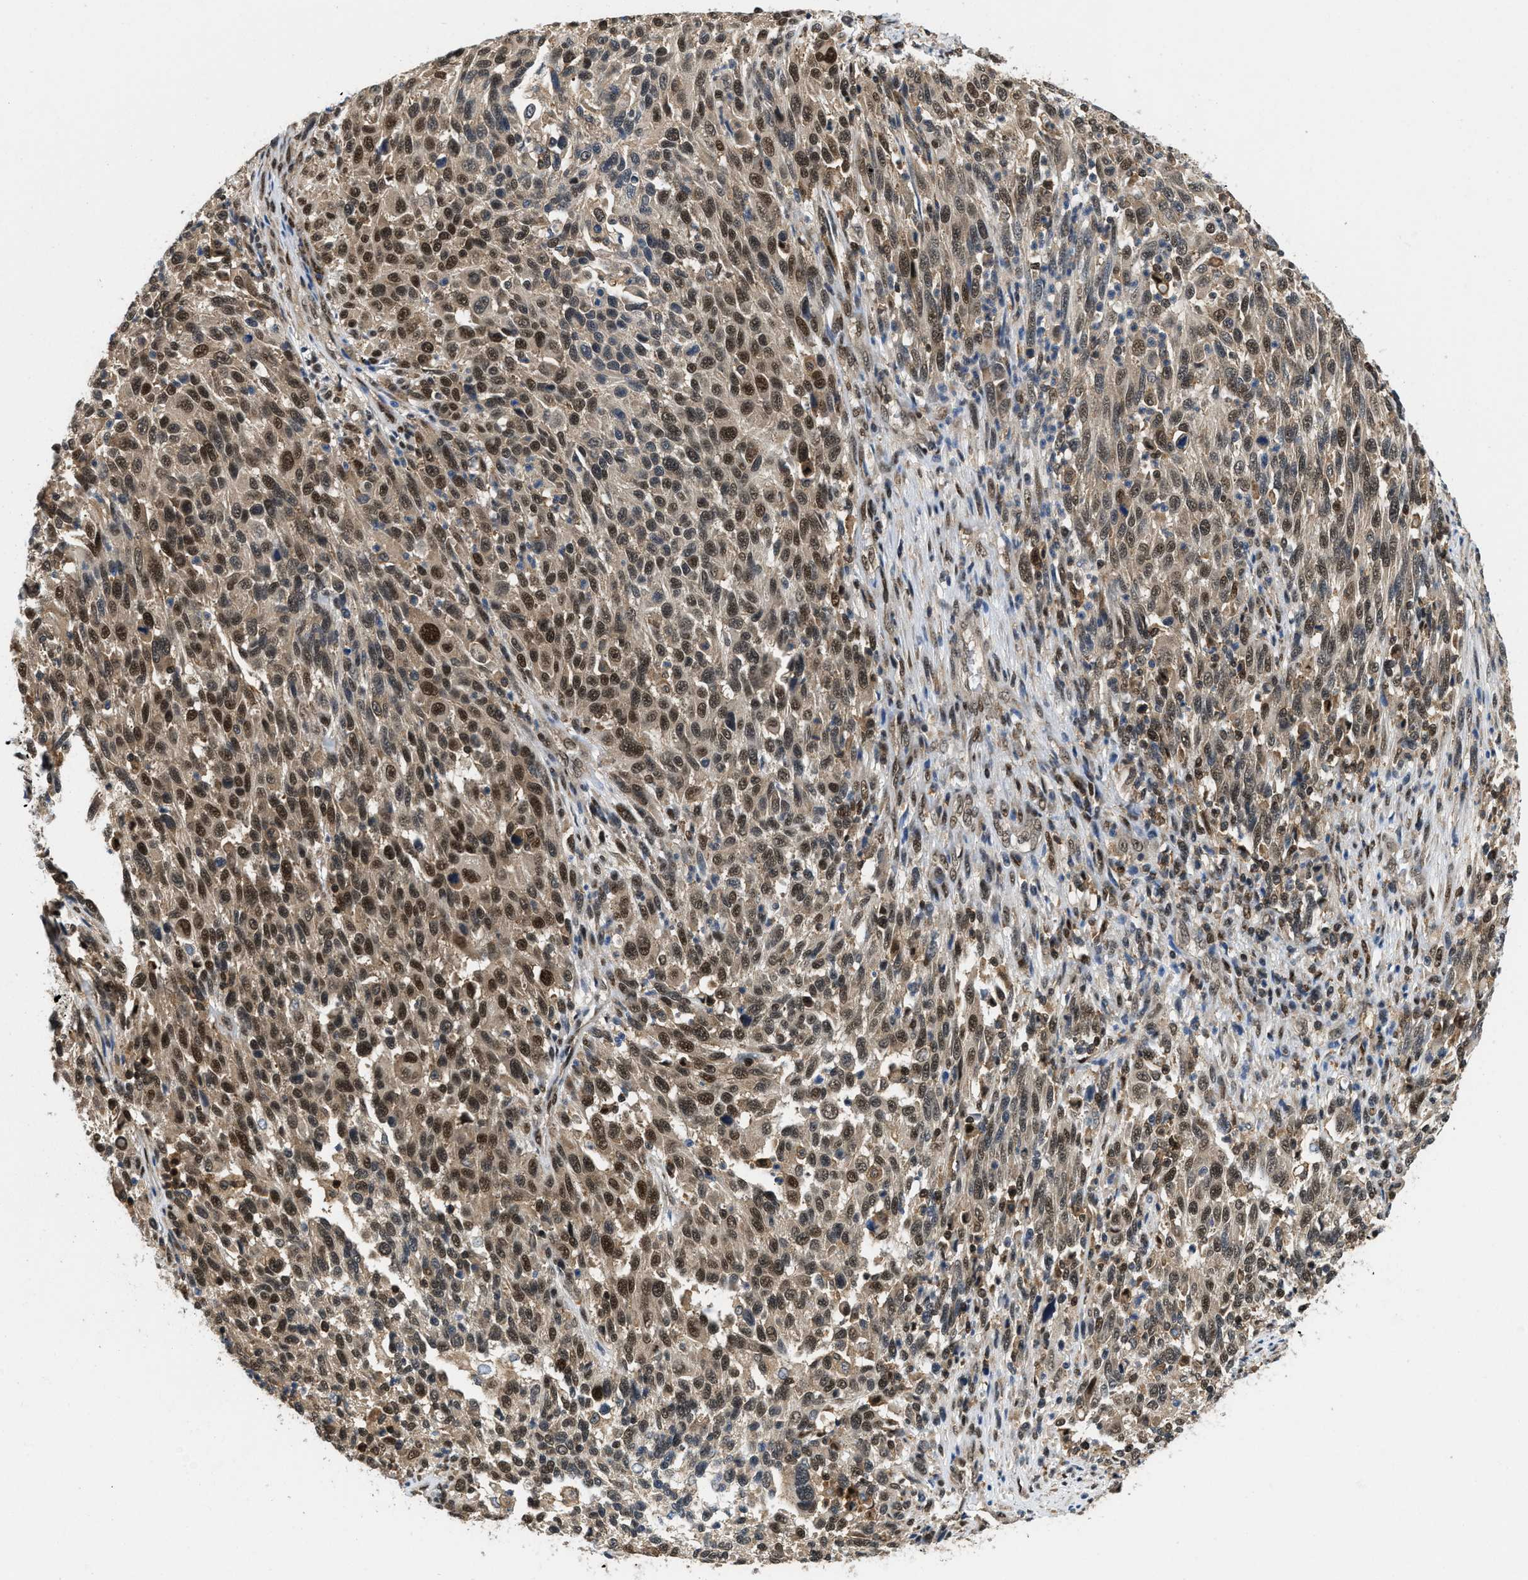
{"staining": {"intensity": "moderate", "quantity": ">75%", "location": "cytoplasmic/membranous,nuclear"}, "tissue": "melanoma", "cell_type": "Tumor cells", "image_type": "cancer", "snomed": [{"axis": "morphology", "description": "Malignant melanoma, Metastatic site"}, {"axis": "topography", "description": "Lymph node"}], "caption": "The photomicrograph exhibits immunohistochemical staining of melanoma. There is moderate cytoplasmic/membranous and nuclear expression is identified in approximately >75% of tumor cells.", "gene": "ATF7IP", "patient": {"sex": "male", "age": 61}}